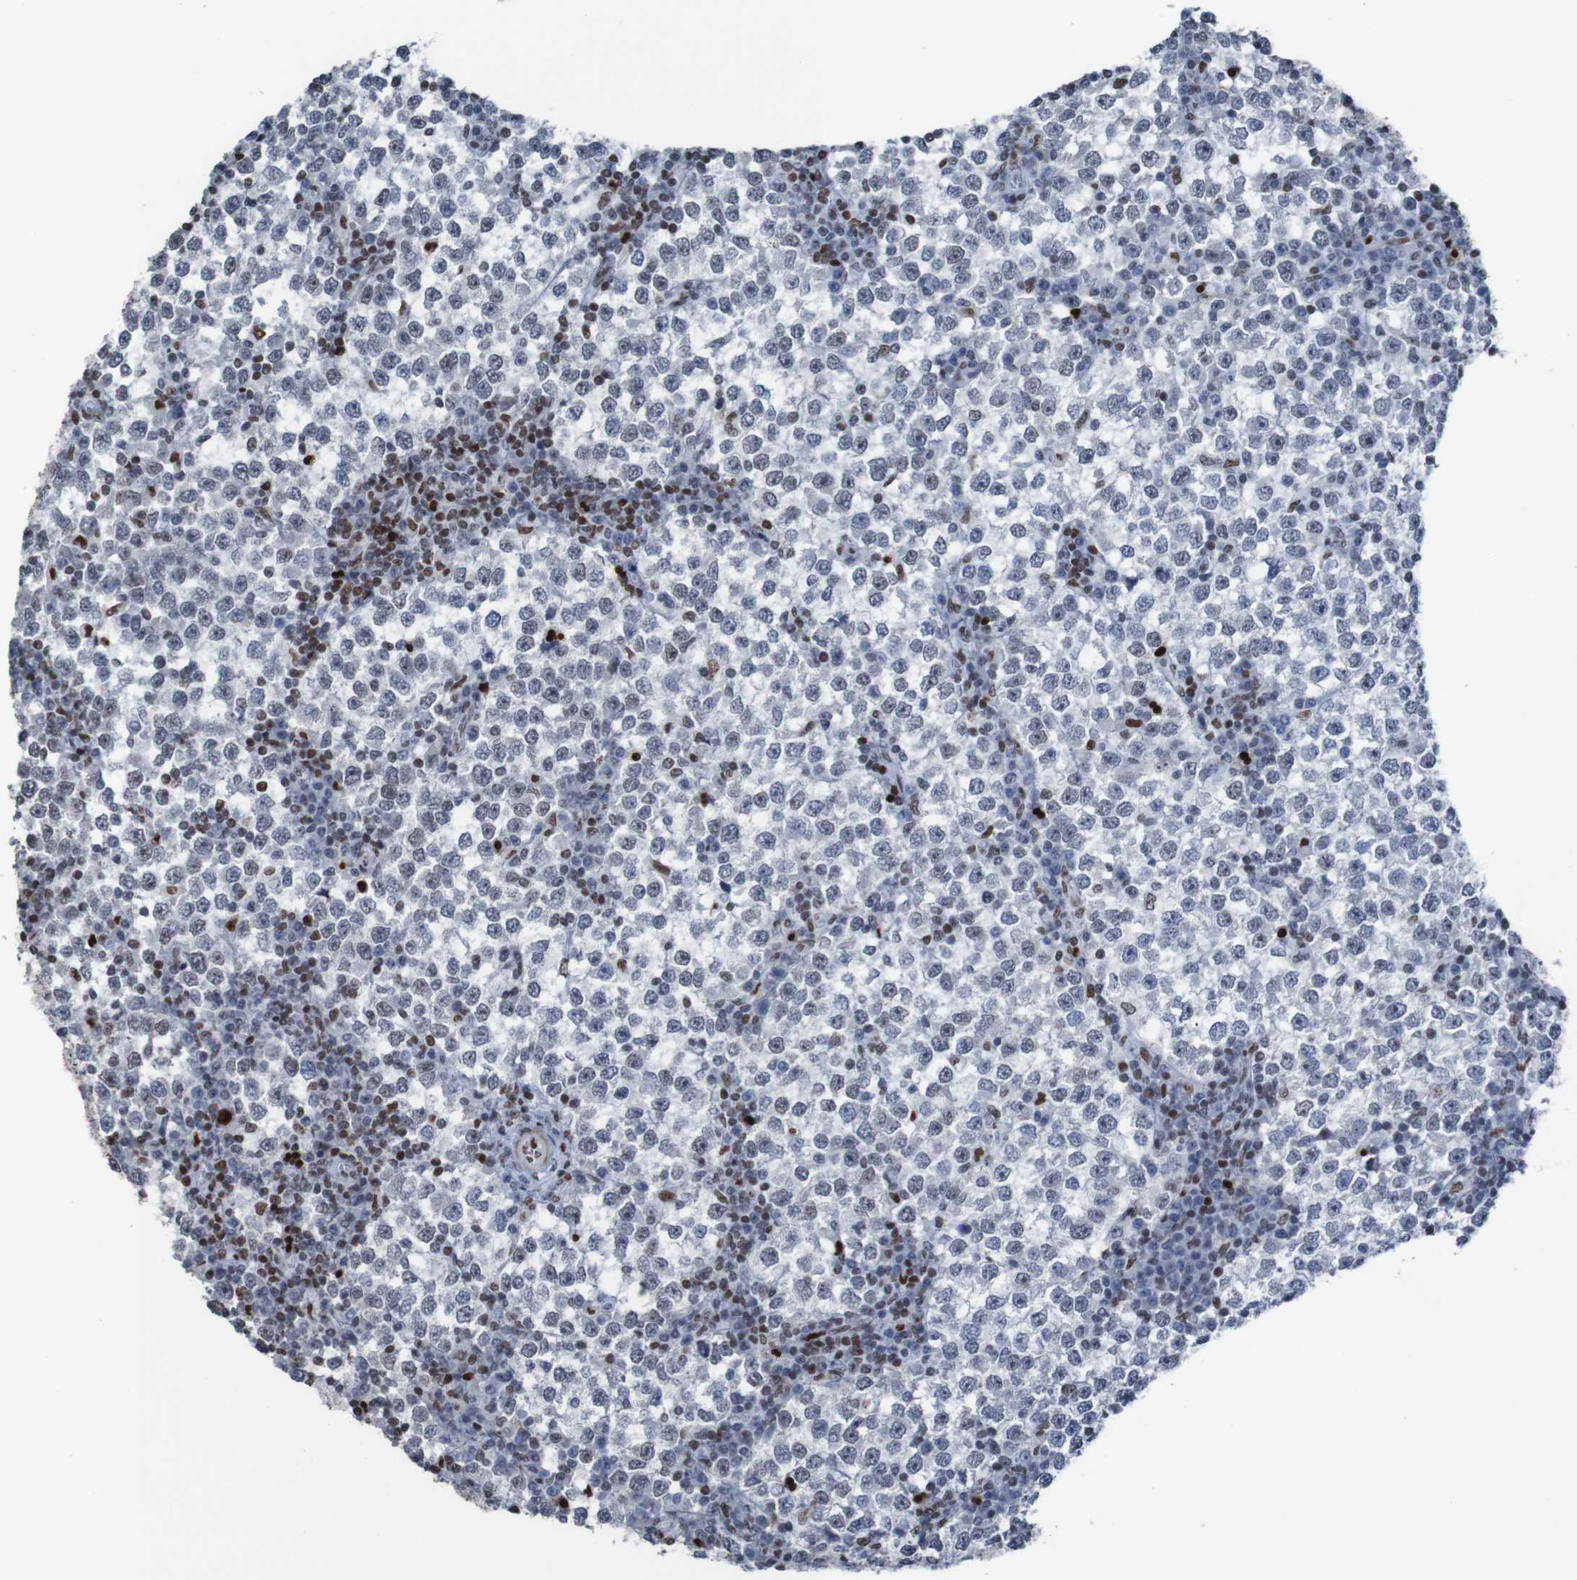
{"staining": {"intensity": "moderate", "quantity": "<25%", "location": "nuclear"}, "tissue": "testis cancer", "cell_type": "Tumor cells", "image_type": "cancer", "snomed": [{"axis": "morphology", "description": "Seminoma, NOS"}, {"axis": "topography", "description": "Testis"}], "caption": "Testis cancer stained for a protein (brown) reveals moderate nuclear positive positivity in about <25% of tumor cells.", "gene": "PHF2", "patient": {"sex": "male", "age": 65}}